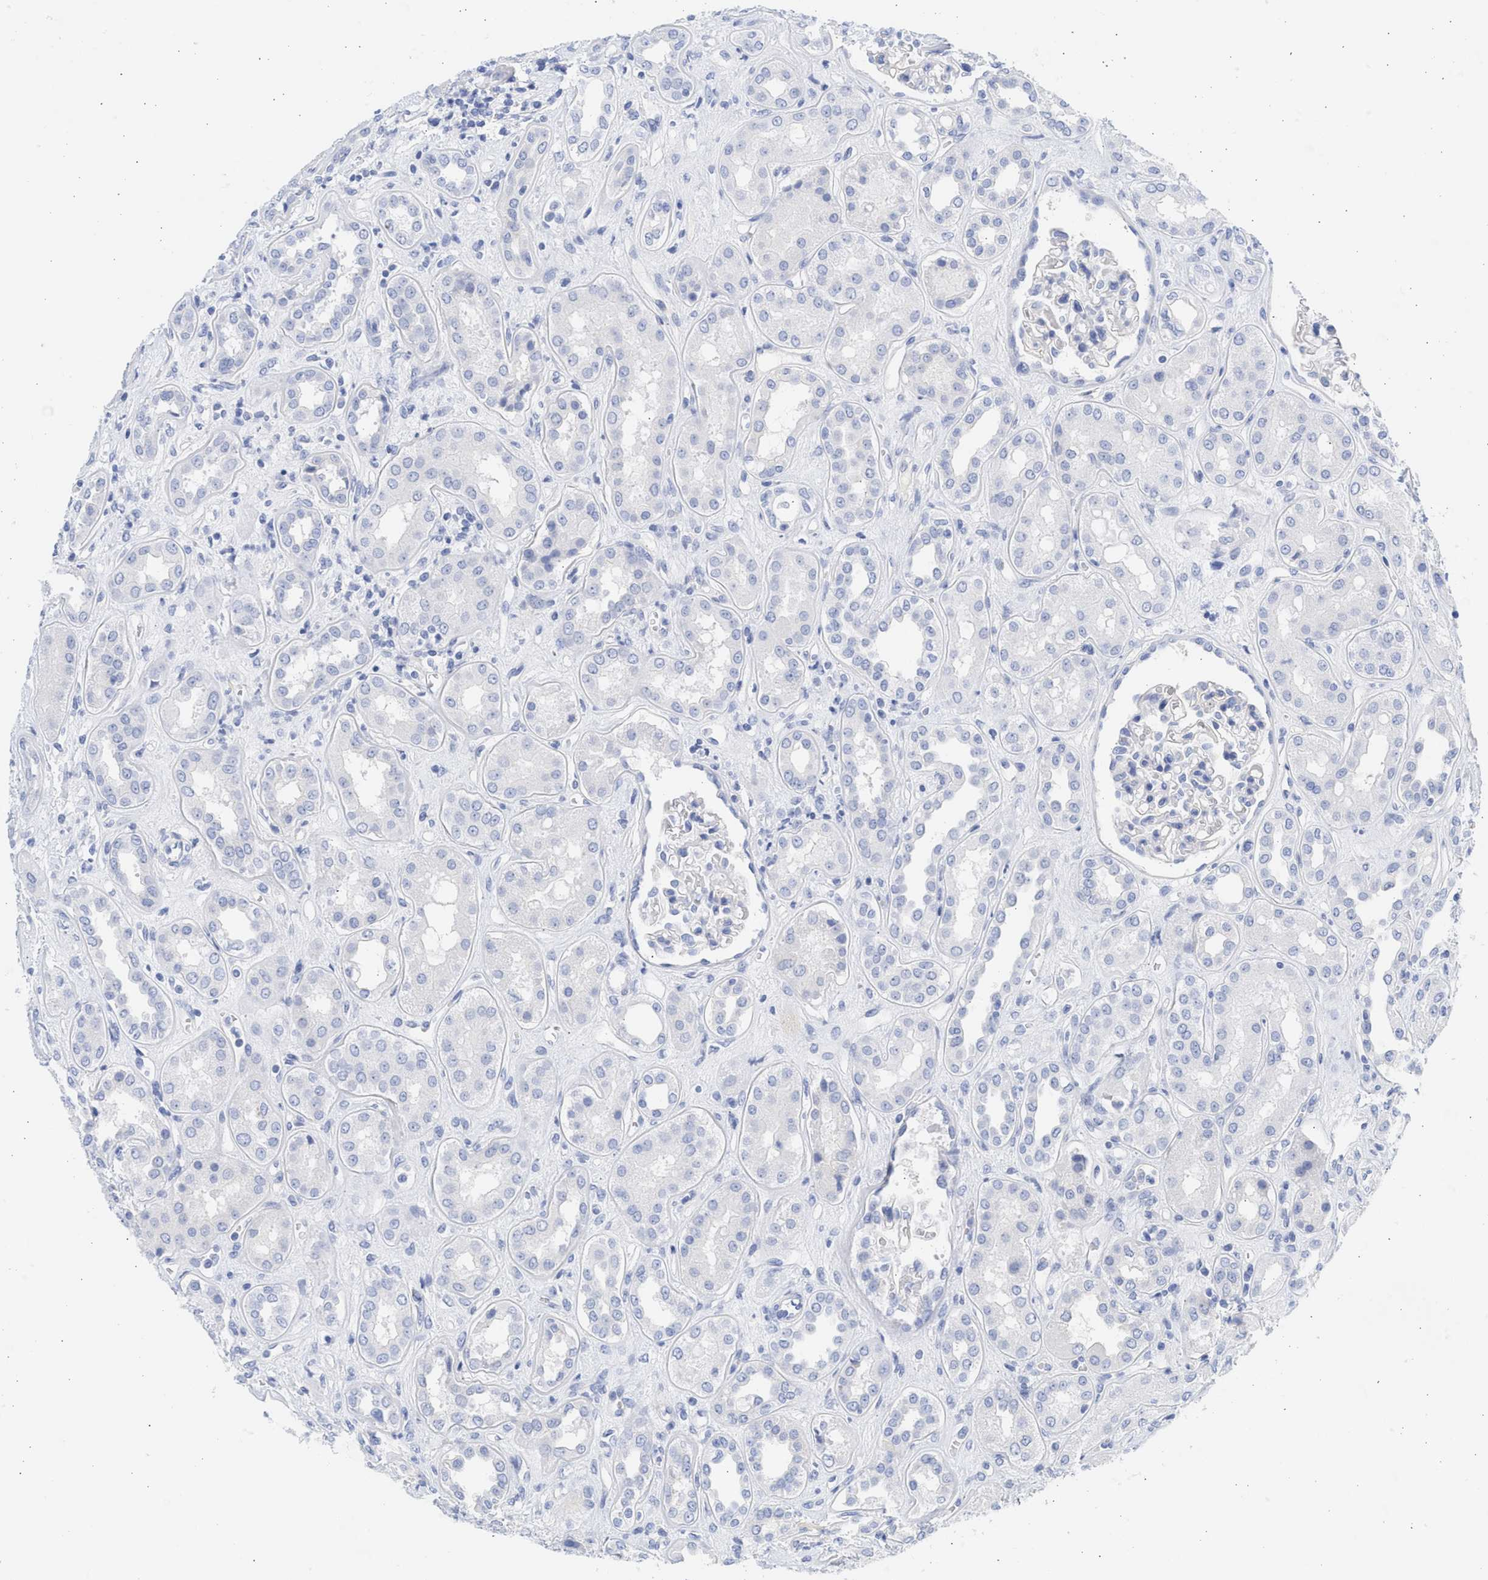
{"staining": {"intensity": "negative", "quantity": "none", "location": "none"}, "tissue": "kidney", "cell_type": "Cells in glomeruli", "image_type": "normal", "snomed": [{"axis": "morphology", "description": "Normal tissue, NOS"}, {"axis": "topography", "description": "Kidney"}], "caption": "Kidney stained for a protein using IHC exhibits no positivity cells in glomeruli.", "gene": "SPATA3", "patient": {"sex": "male", "age": 59}}